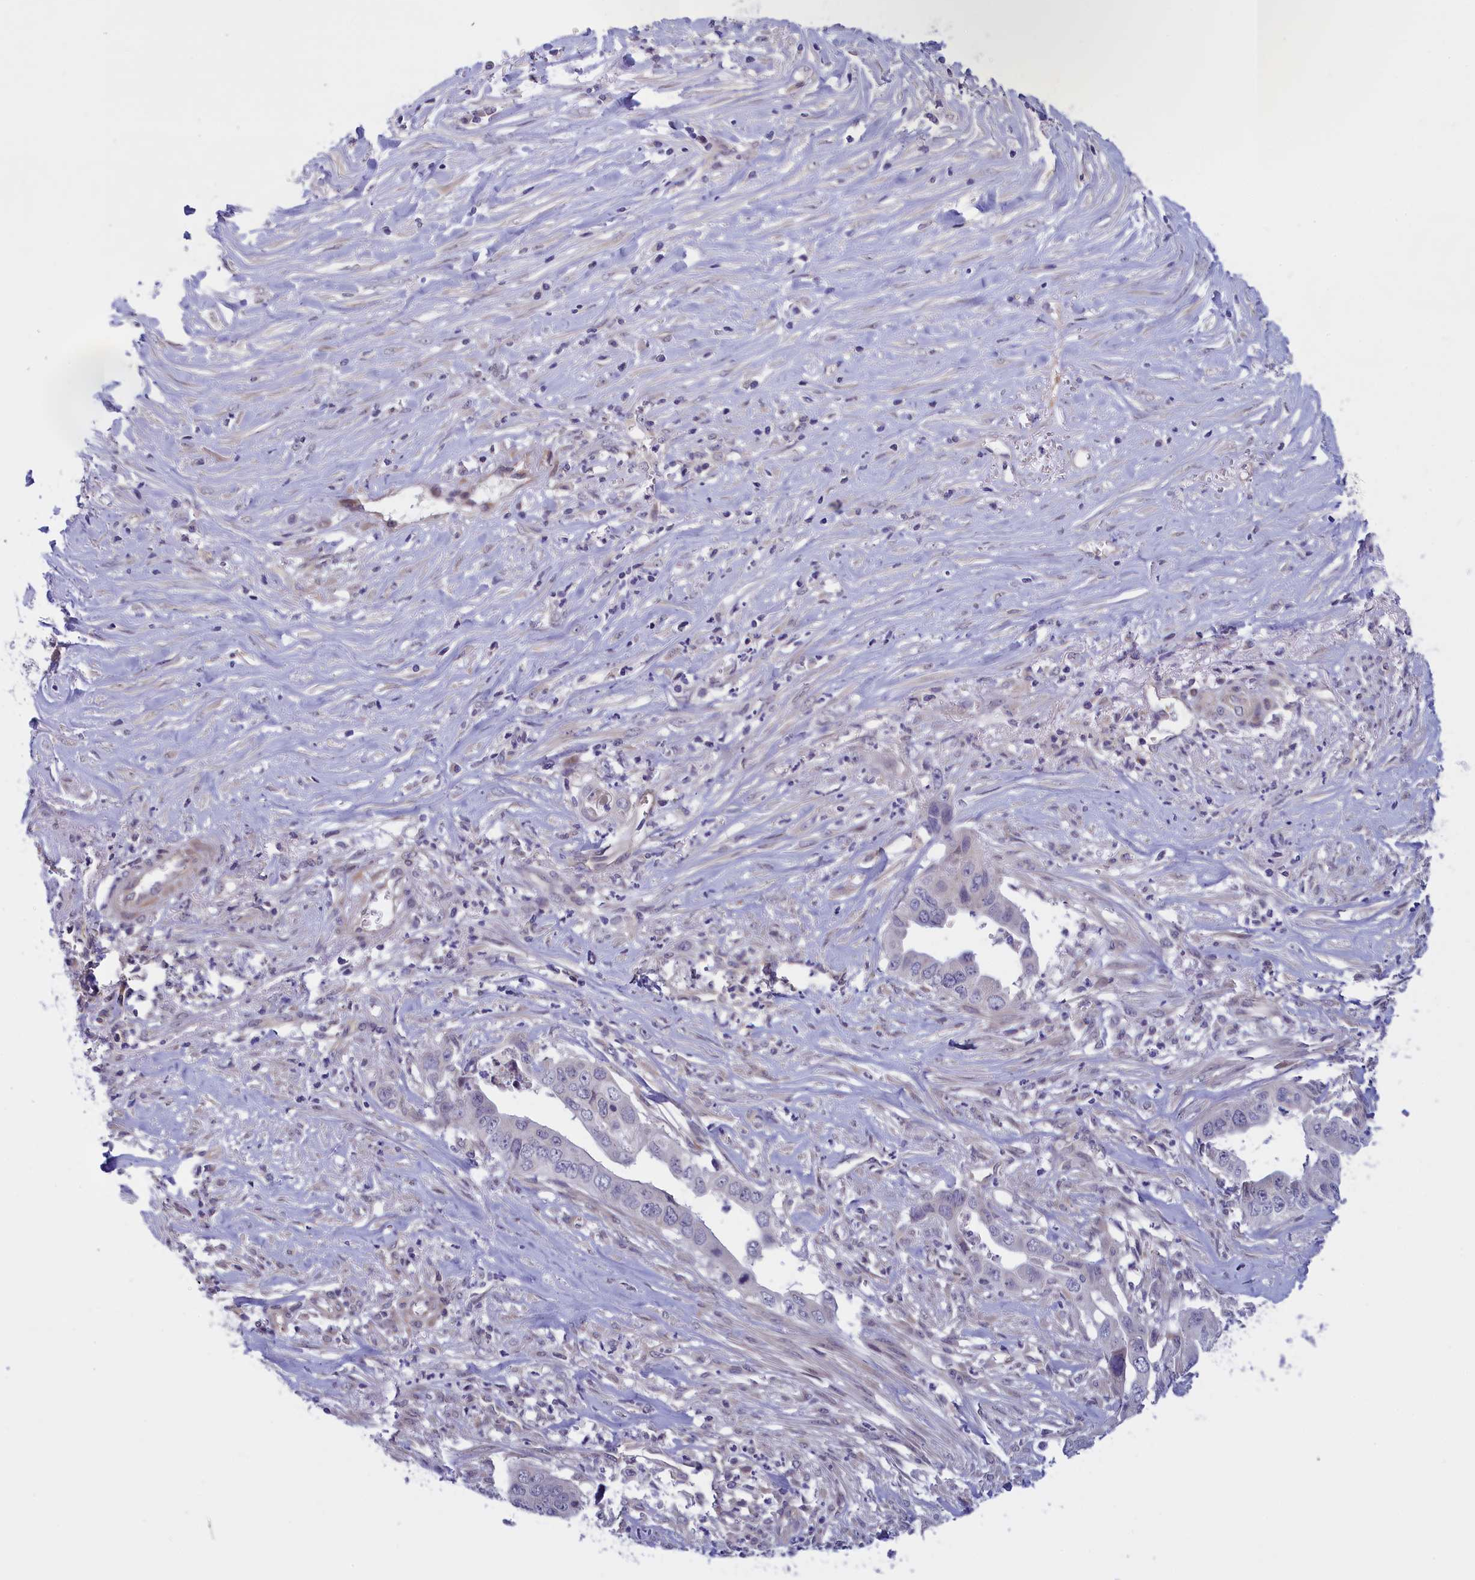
{"staining": {"intensity": "negative", "quantity": "none", "location": "none"}, "tissue": "liver cancer", "cell_type": "Tumor cells", "image_type": "cancer", "snomed": [{"axis": "morphology", "description": "Cholangiocarcinoma"}, {"axis": "topography", "description": "Liver"}], "caption": "Micrograph shows no significant protein staining in tumor cells of liver cancer.", "gene": "IGFALS", "patient": {"sex": "female", "age": 79}}